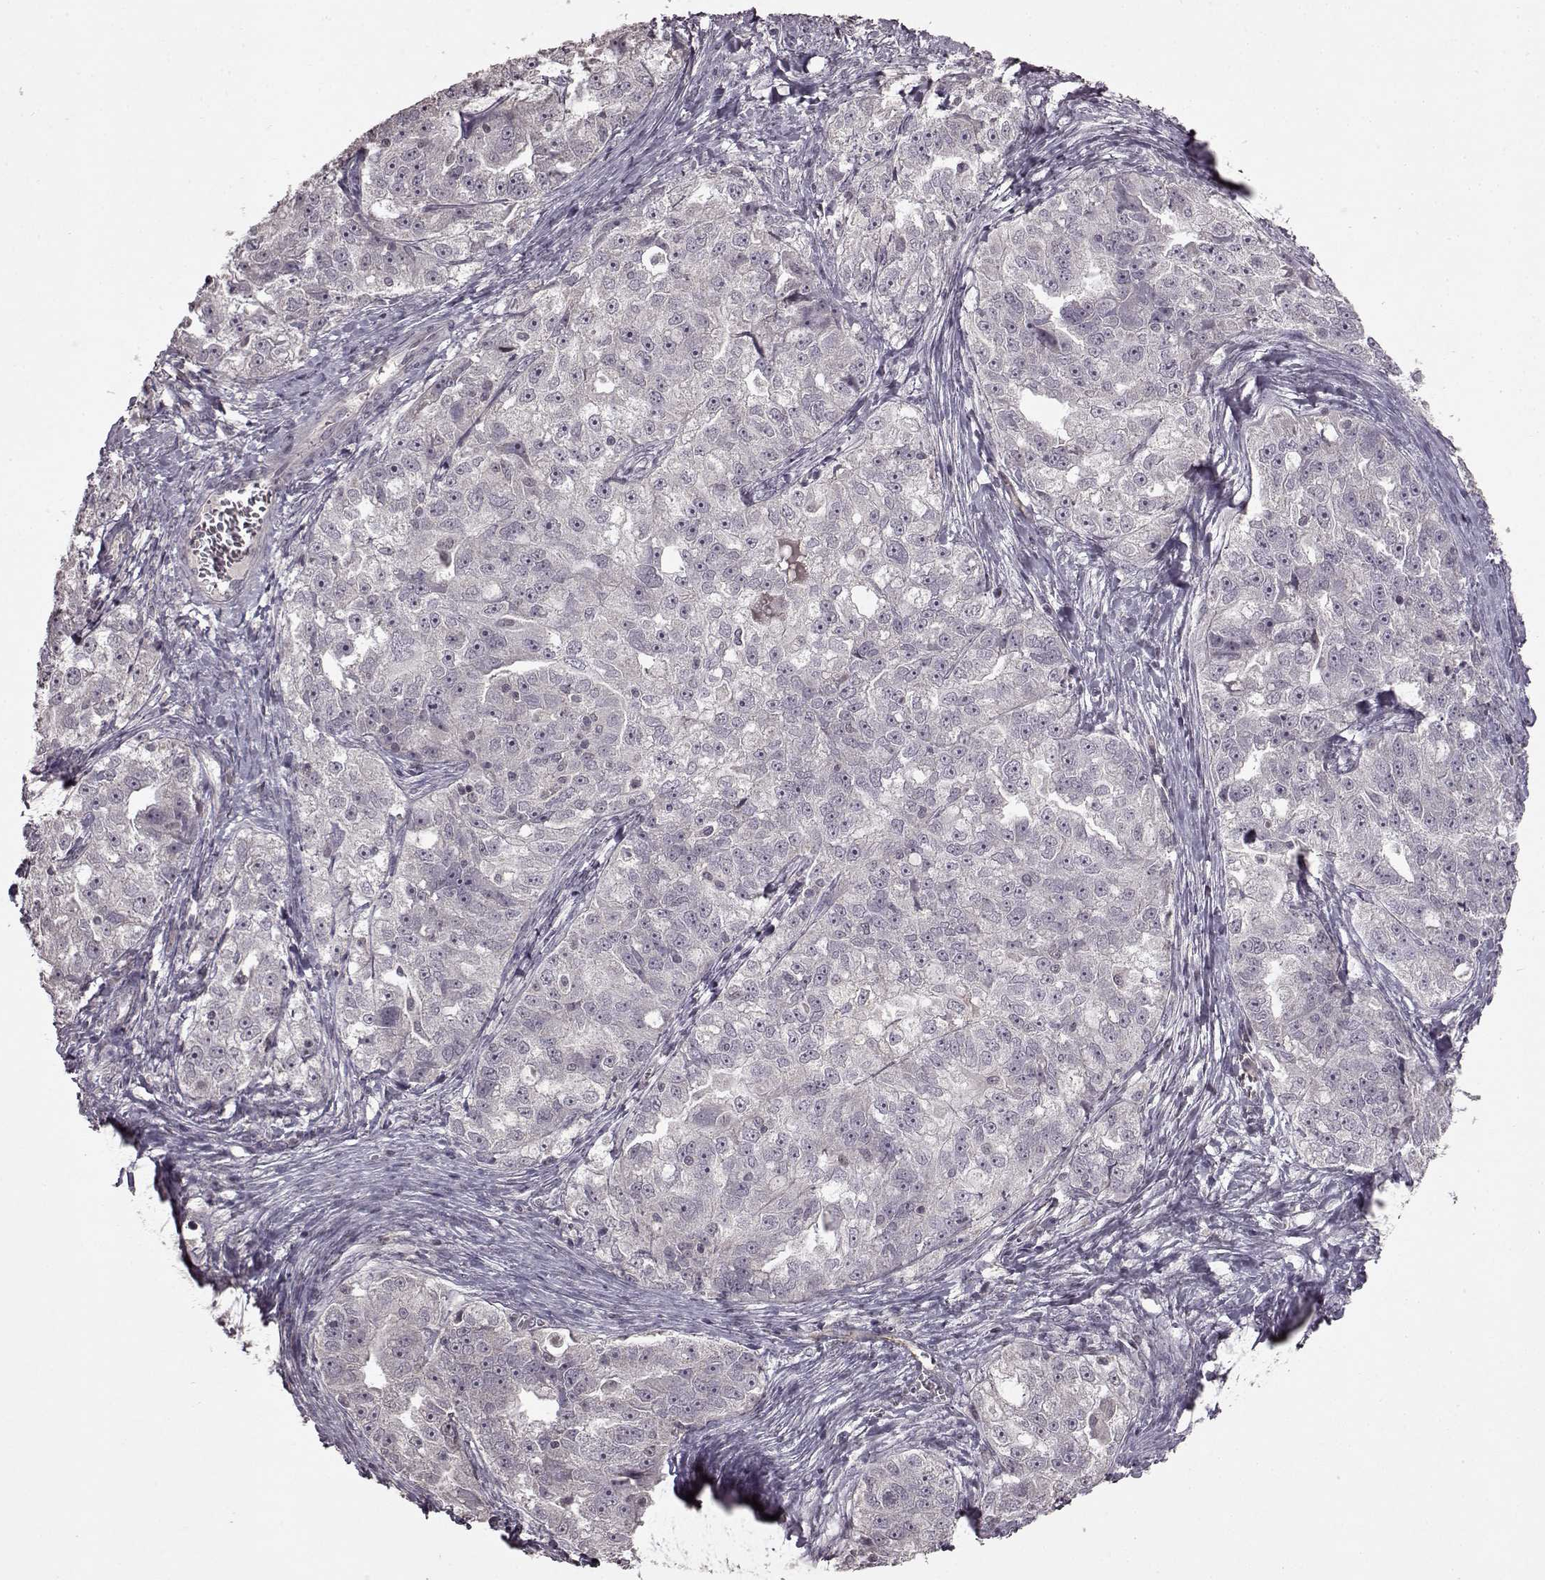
{"staining": {"intensity": "negative", "quantity": "none", "location": "none"}, "tissue": "ovarian cancer", "cell_type": "Tumor cells", "image_type": "cancer", "snomed": [{"axis": "morphology", "description": "Cystadenocarcinoma, serous, NOS"}, {"axis": "topography", "description": "Ovary"}], "caption": "Histopathology image shows no significant protein staining in tumor cells of ovarian cancer.", "gene": "LHB", "patient": {"sex": "female", "age": 51}}